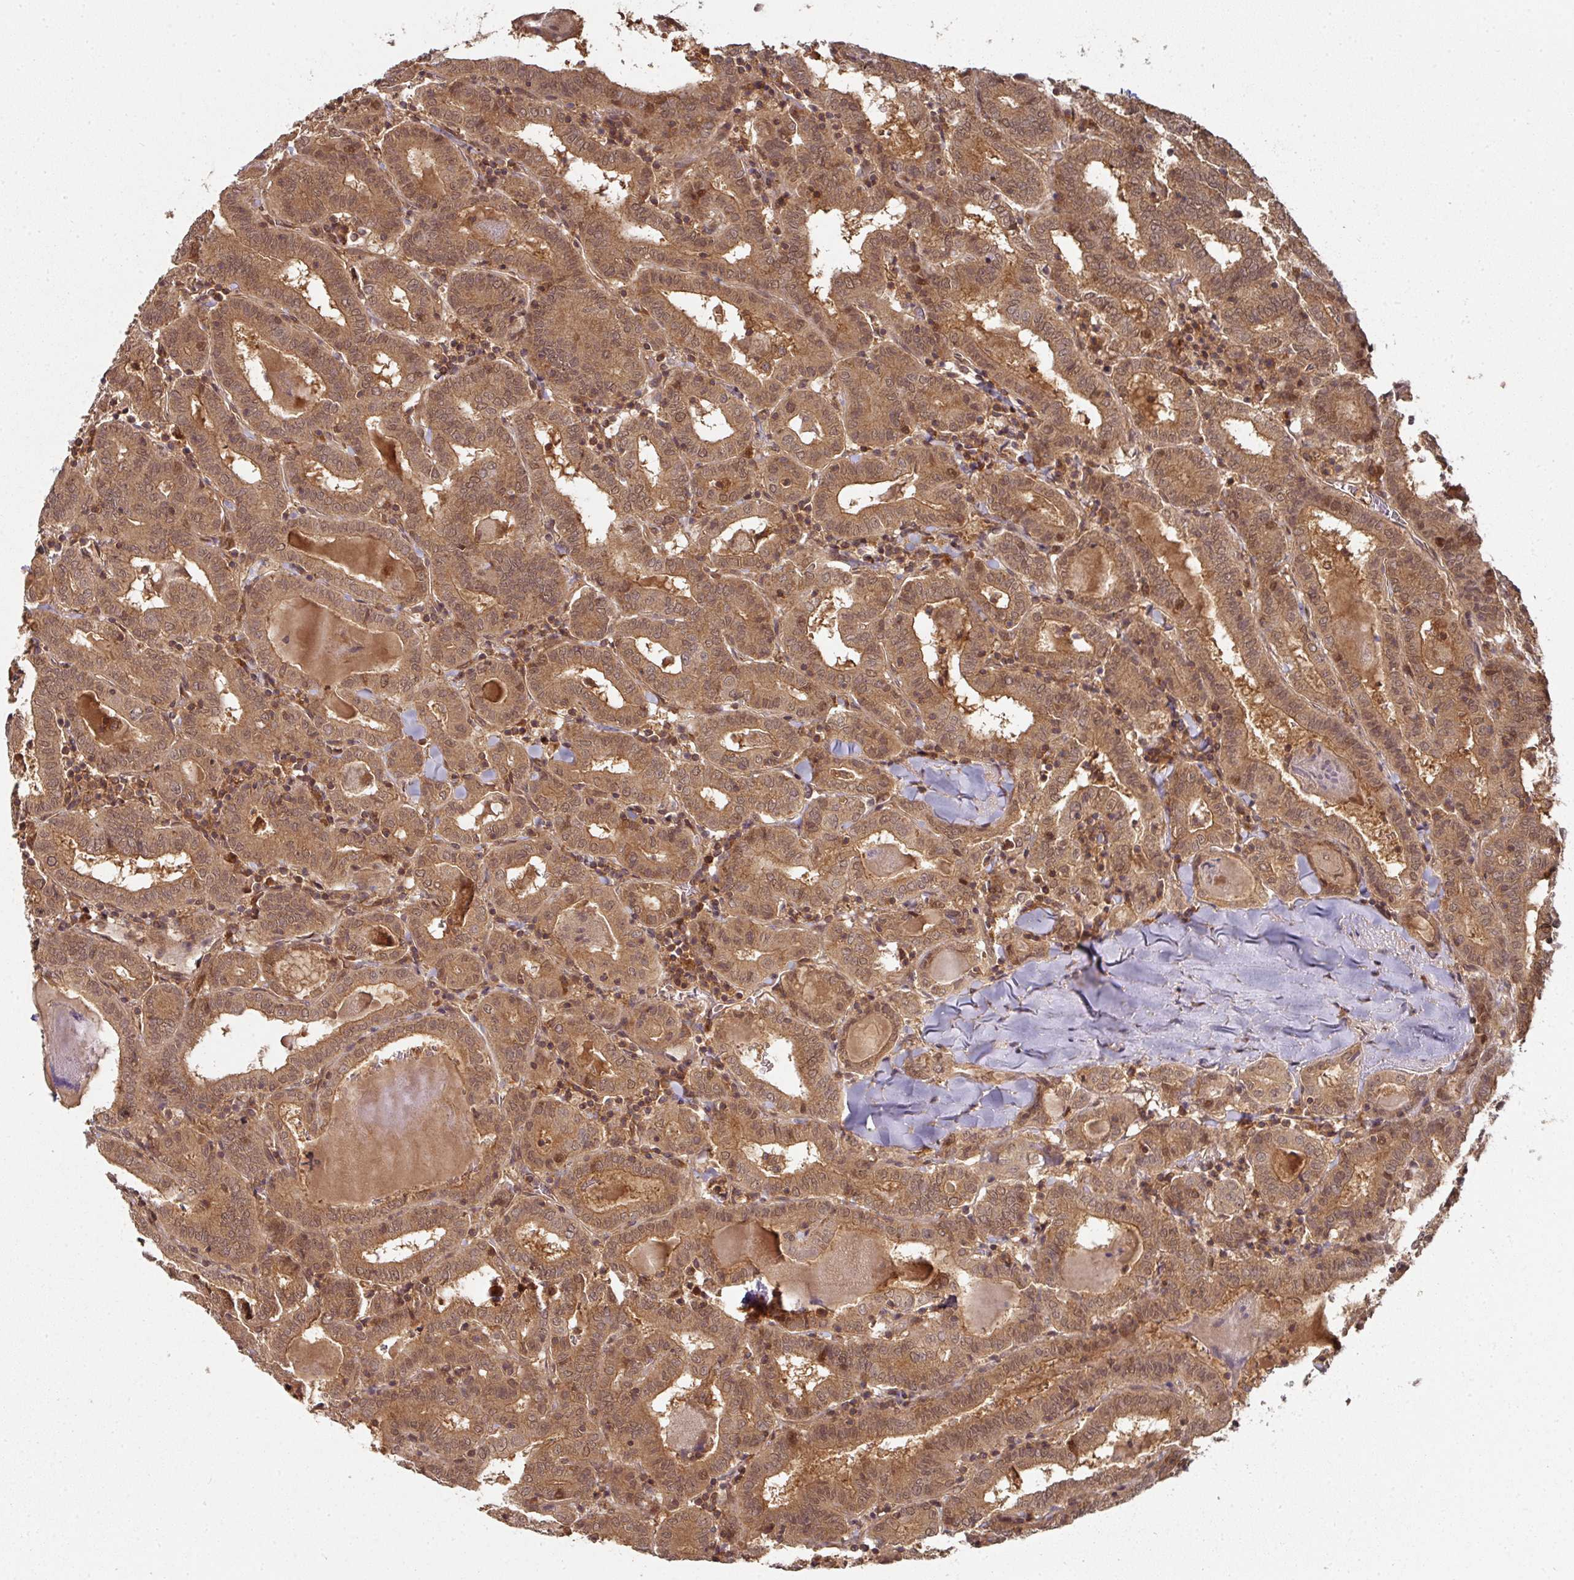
{"staining": {"intensity": "moderate", "quantity": ">75%", "location": "cytoplasmic/membranous,nuclear"}, "tissue": "thyroid cancer", "cell_type": "Tumor cells", "image_type": "cancer", "snomed": [{"axis": "morphology", "description": "Papillary adenocarcinoma, NOS"}, {"axis": "topography", "description": "Thyroid gland"}], "caption": "This image exhibits IHC staining of thyroid cancer, with medium moderate cytoplasmic/membranous and nuclear expression in approximately >75% of tumor cells.", "gene": "EIF4EBP2", "patient": {"sex": "female", "age": 72}}